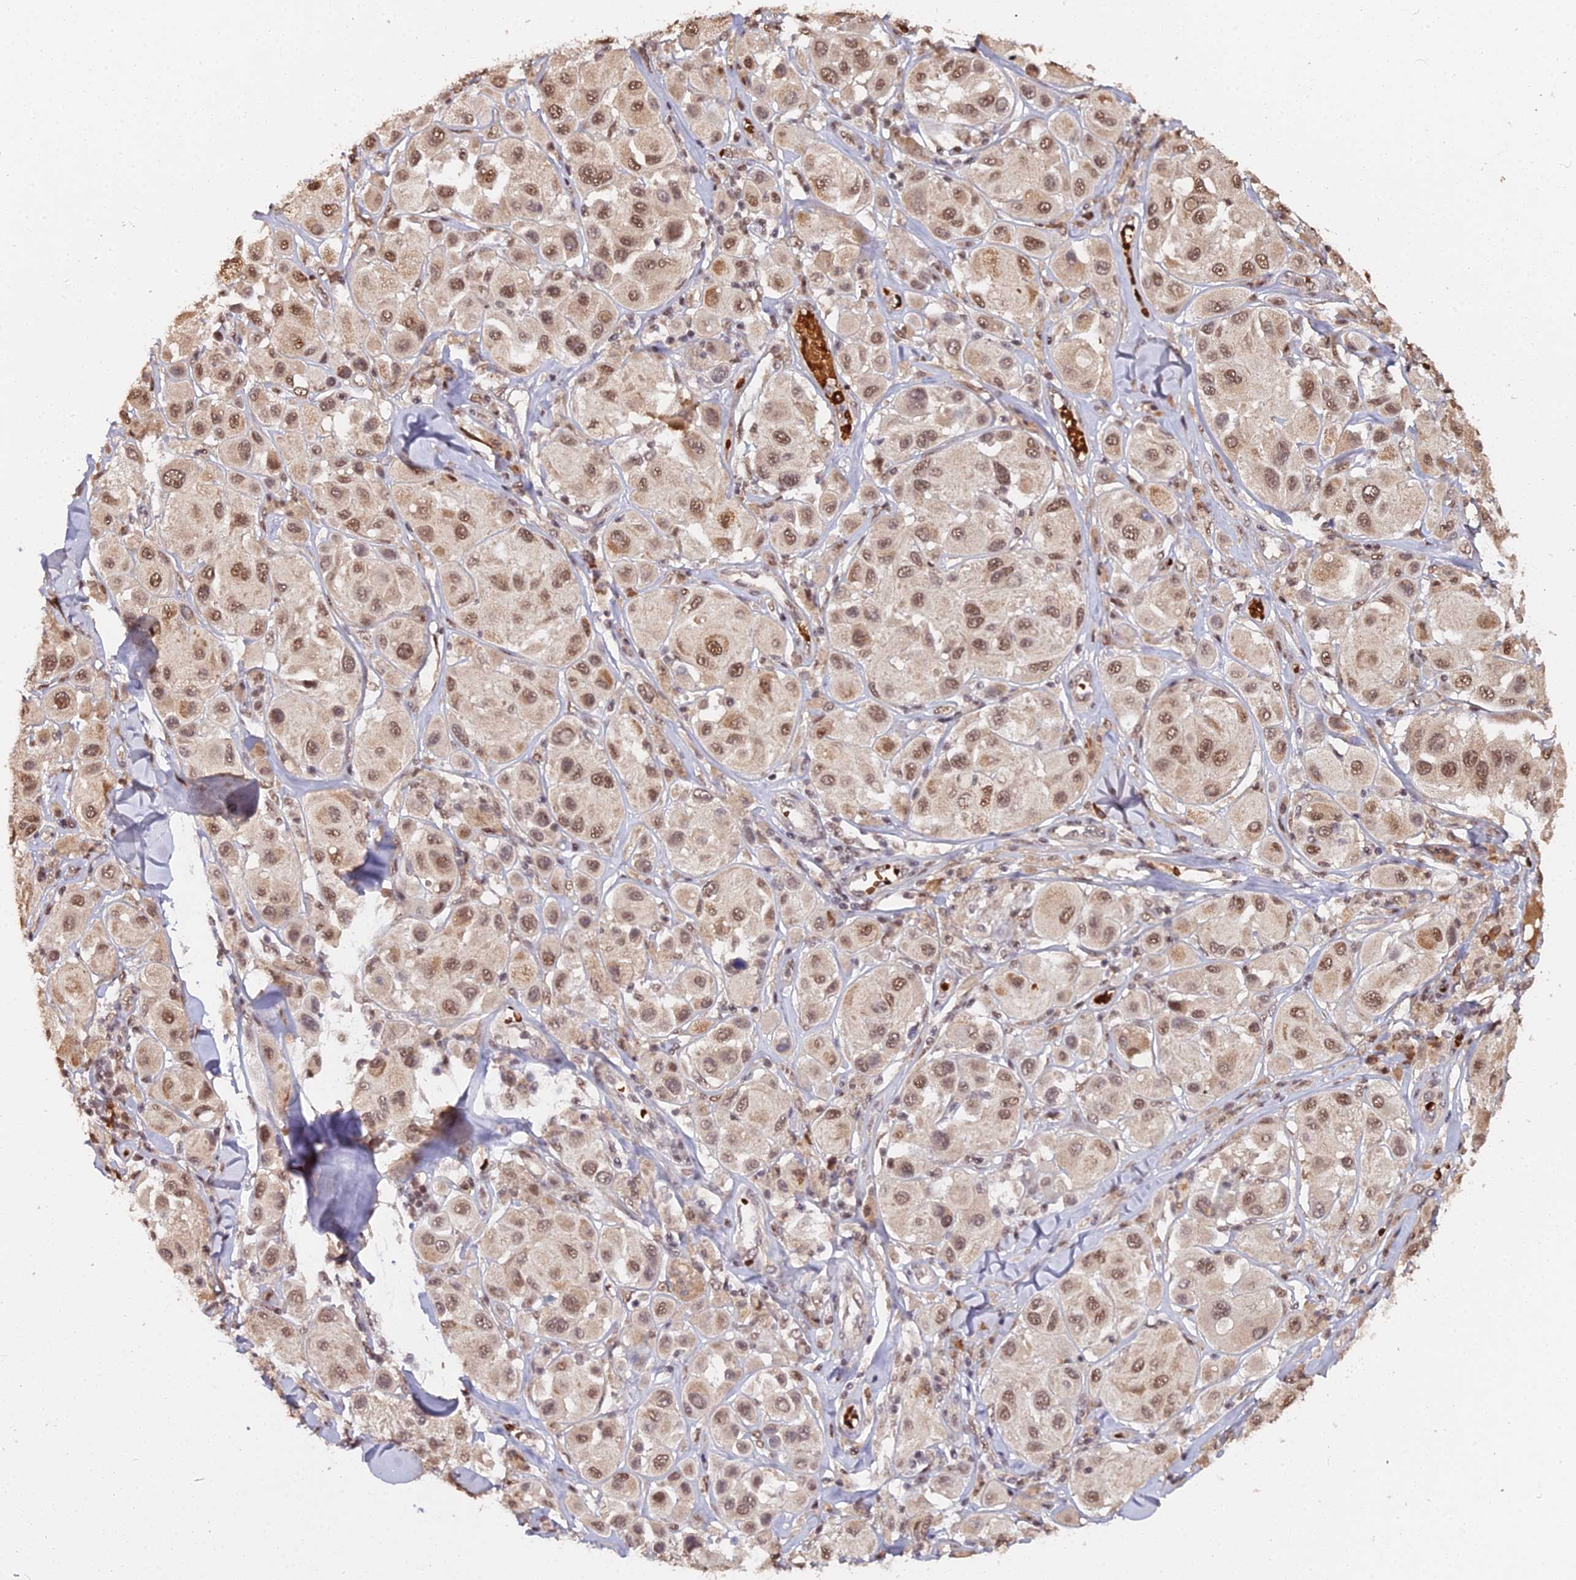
{"staining": {"intensity": "moderate", "quantity": ">75%", "location": "nuclear"}, "tissue": "melanoma", "cell_type": "Tumor cells", "image_type": "cancer", "snomed": [{"axis": "morphology", "description": "Malignant melanoma, Metastatic site"}, {"axis": "topography", "description": "Skin"}], "caption": "Immunohistochemistry (IHC) of malignant melanoma (metastatic site) displays medium levels of moderate nuclear positivity in about >75% of tumor cells.", "gene": "ZDBF2", "patient": {"sex": "male", "age": 41}}